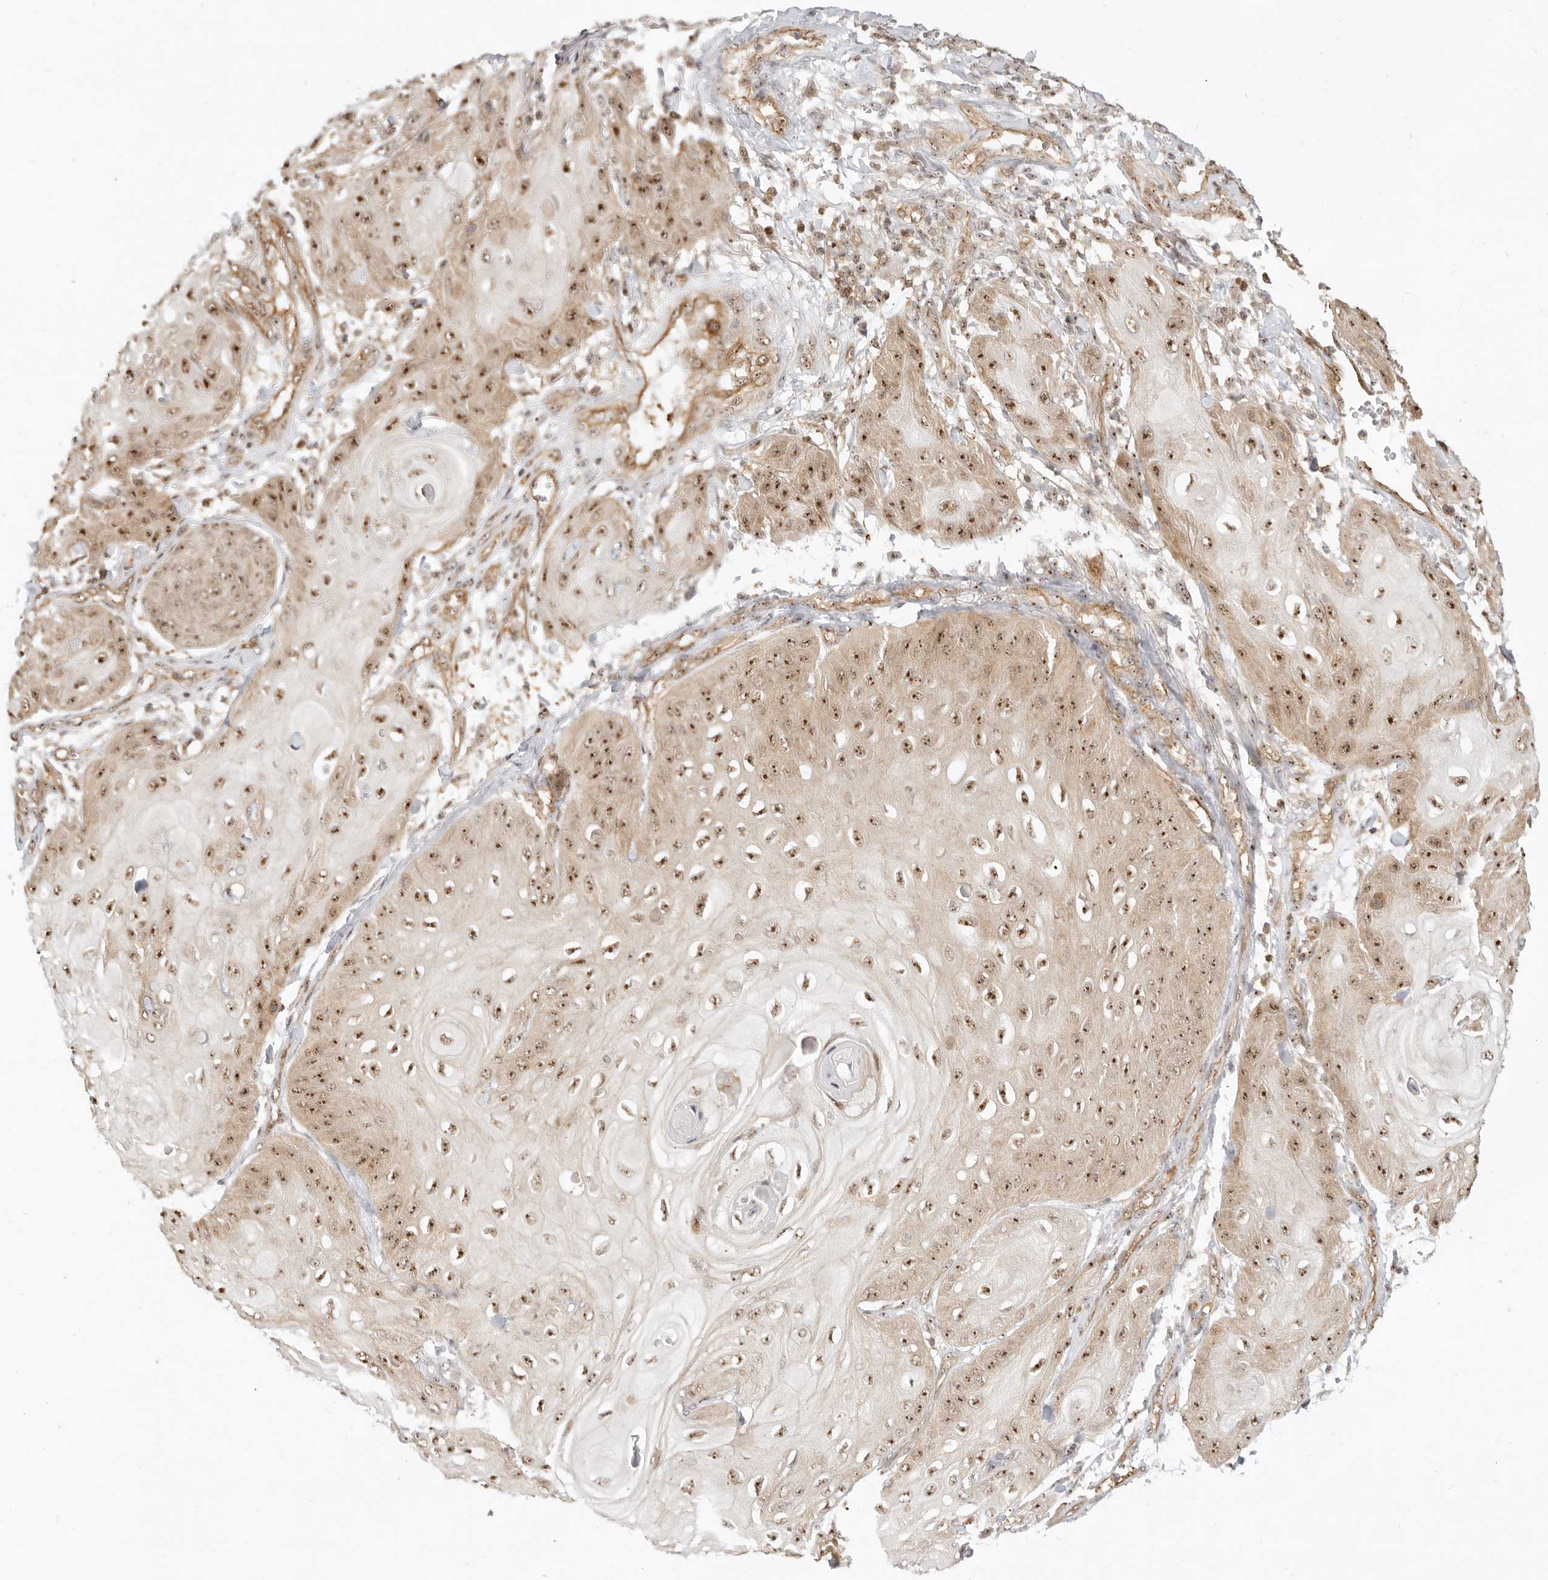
{"staining": {"intensity": "moderate", "quantity": ">75%", "location": "cytoplasmic/membranous,nuclear"}, "tissue": "skin cancer", "cell_type": "Tumor cells", "image_type": "cancer", "snomed": [{"axis": "morphology", "description": "Squamous cell carcinoma, NOS"}, {"axis": "topography", "description": "Skin"}], "caption": "Skin squamous cell carcinoma stained for a protein (brown) reveals moderate cytoplasmic/membranous and nuclear positive staining in approximately >75% of tumor cells.", "gene": "BAP1", "patient": {"sex": "male", "age": 74}}